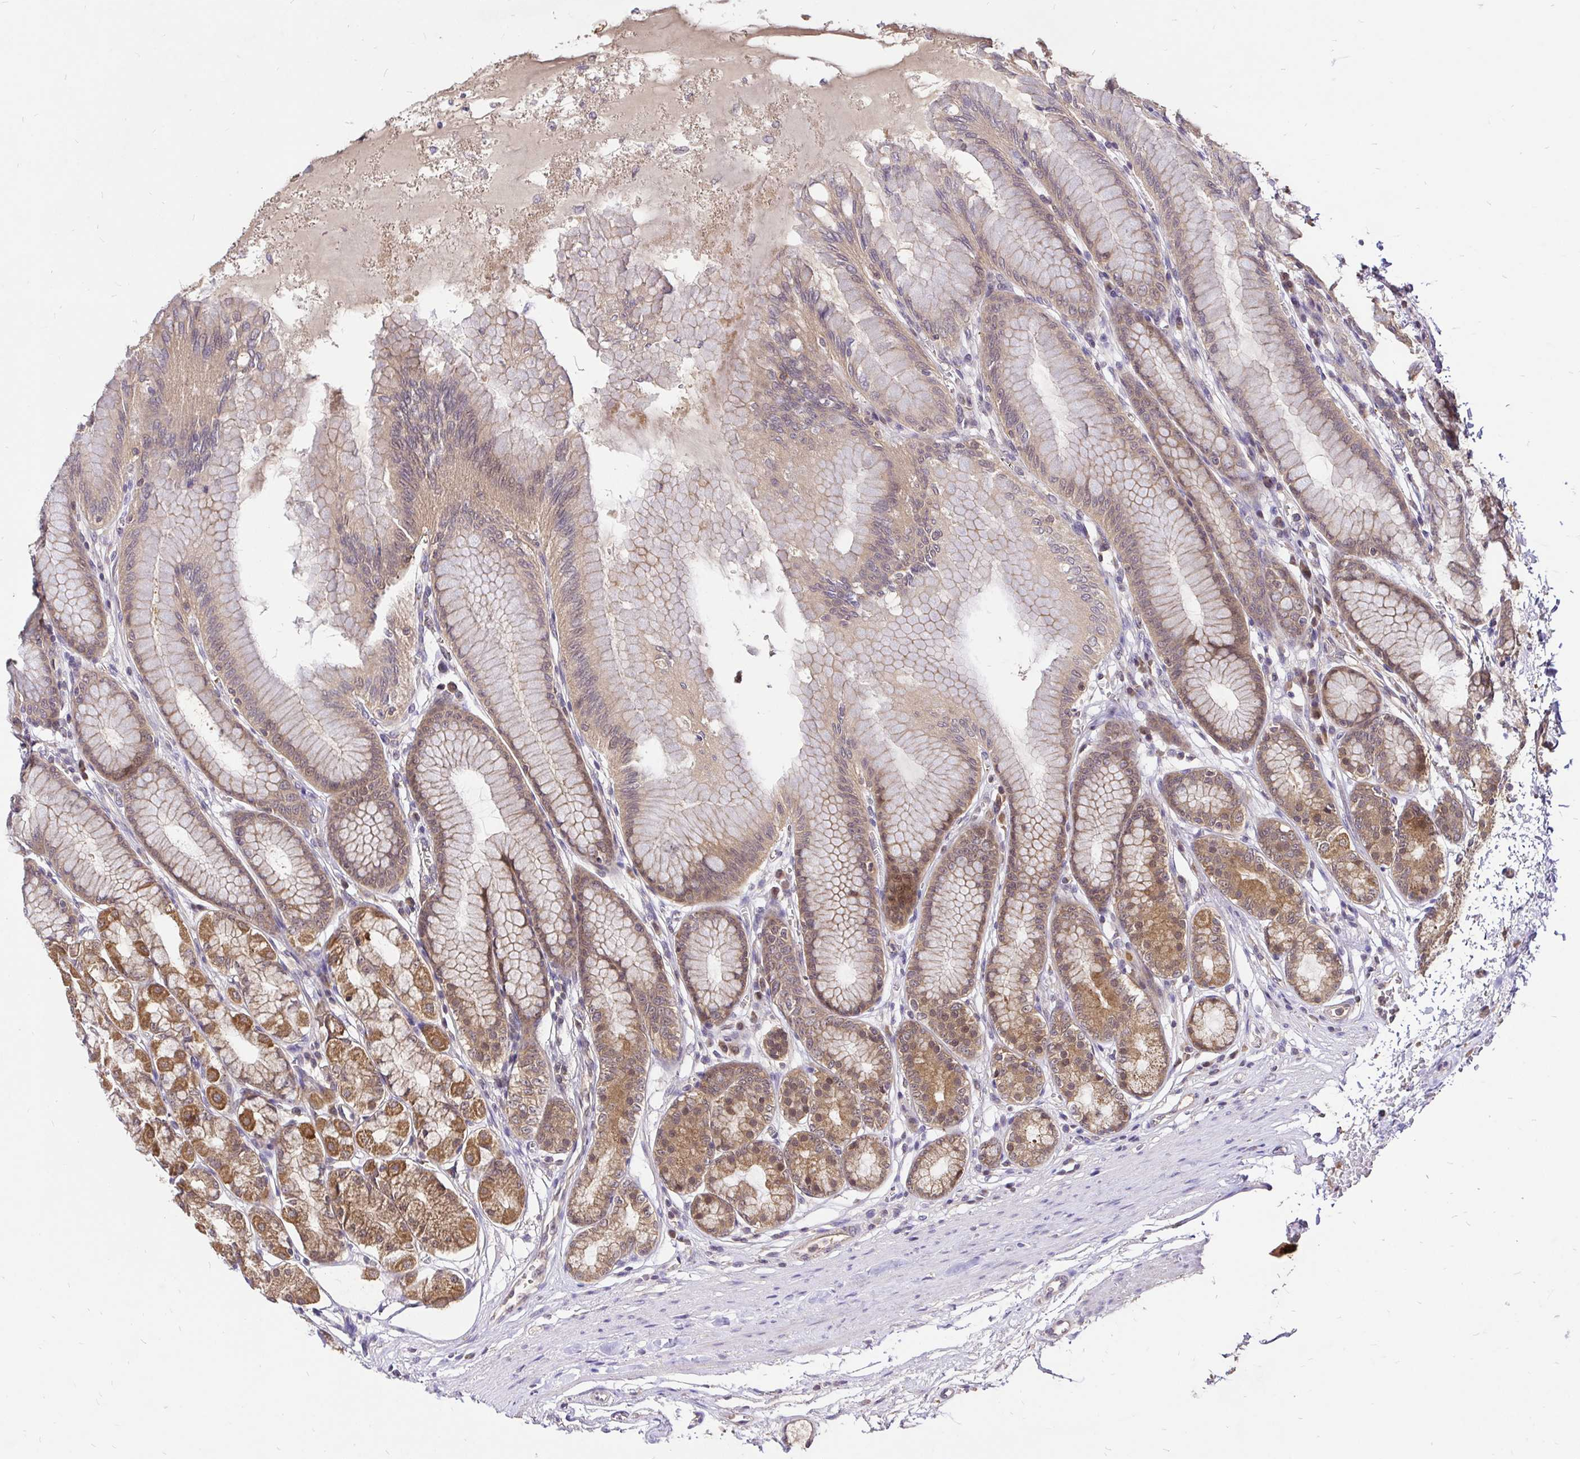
{"staining": {"intensity": "moderate", "quantity": ">75%", "location": "cytoplasmic/membranous,nuclear"}, "tissue": "stomach", "cell_type": "Glandular cells", "image_type": "normal", "snomed": [{"axis": "morphology", "description": "Normal tissue, NOS"}, {"axis": "topography", "description": "Stomach"}, {"axis": "topography", "description": "Stomach, lower"}], "caption": "Unremarkable stomach demonstrates moderate cytoplasmic/membranous,nuclear staining in approximately >75% of glandular cells, visualized by immunohistochemistry.", "gene": "UBE2M", "patient": {"sex": "male", "age": 76}}